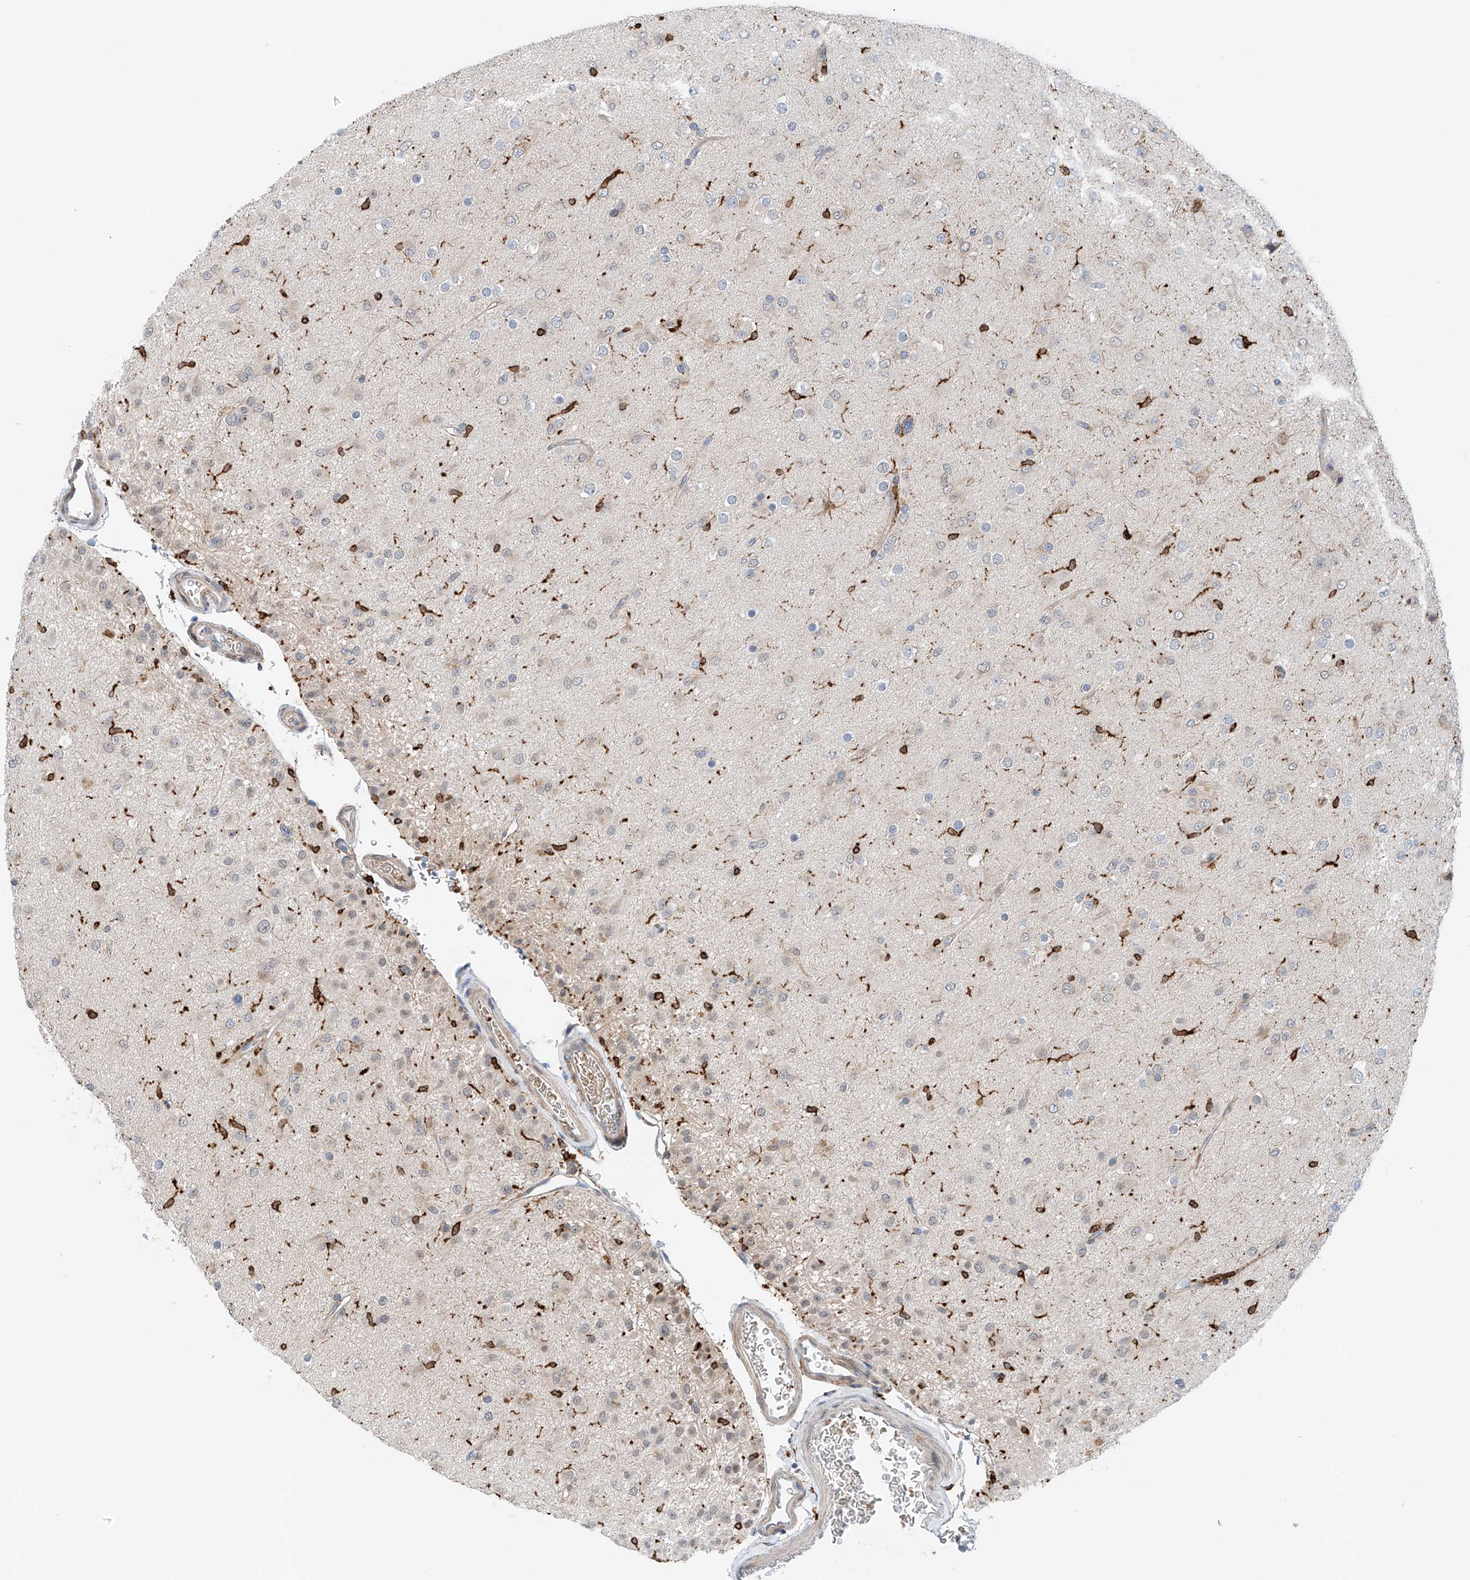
{"staining": {"intensity": "negative", "quantity": "none", "location": "none"}, "tissue": "glioma", "cell_type": "Tumor cells", "image_type": "cancer", "snomed": [{"axis": "morphology", "description": "Glioma, malignant, Low grade"}, {"axis": "topography", "description": "Brain"}], "caption": "This is a photomicrograph of IHC staining of malignant low-grade glioma, which shows no staining in tumor cells.", "gene": "TBXAS1", "patient": {"sex": "male", "age": 65}}